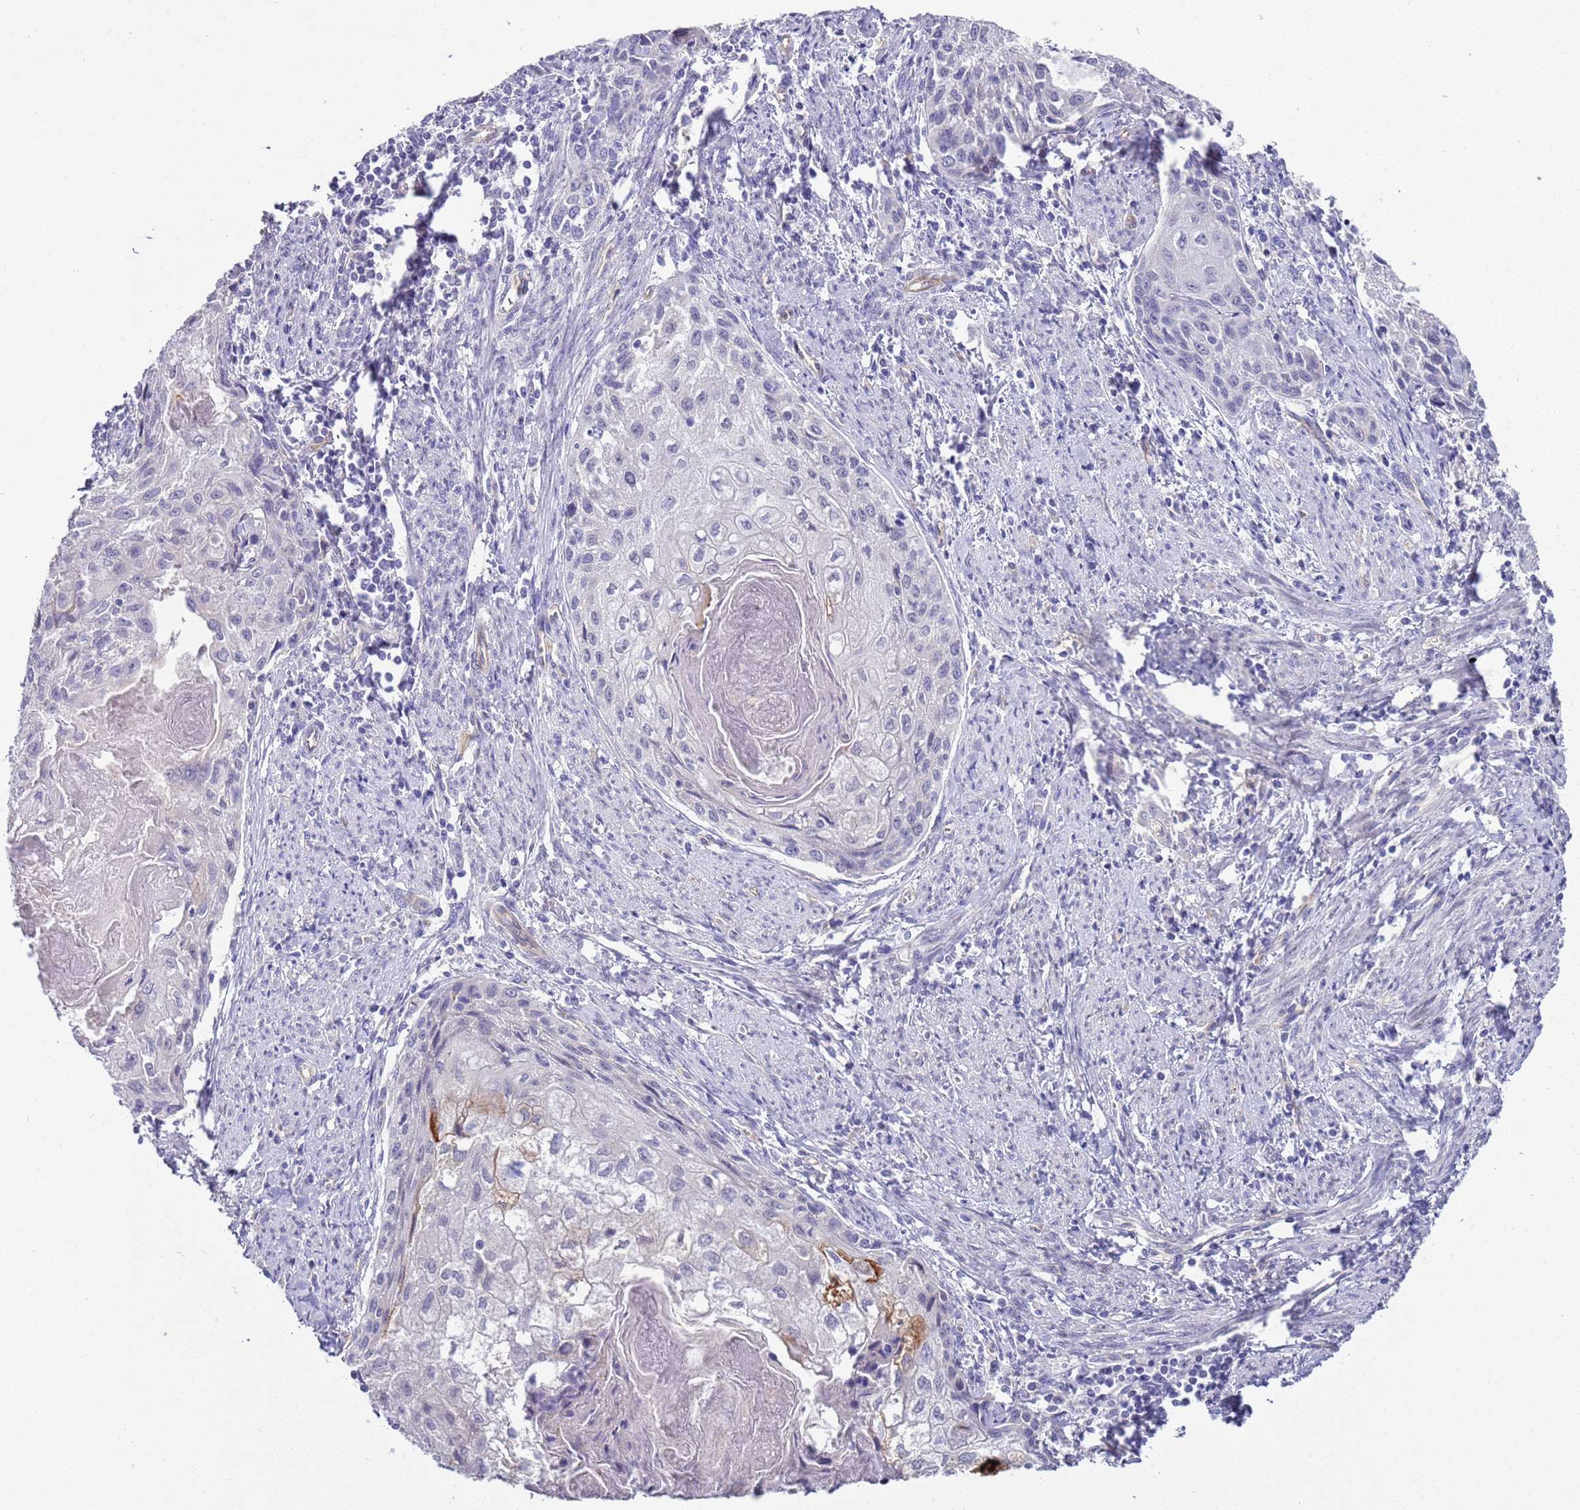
{"staining": {"intensity": "strong", "quantity": "<25%", "location": "cytoplasmic/membranous"}, "tissue": "cervical cancer", "cell_type": "Tumor cells", "image_type": "cancer", "snomed": [{"axis": "morphology", "description": "Squamous cell carcinoma, NOS"}, {"axis": "topography", "description": "Cervix"}], "caption": "Cervical cancer stained for a protein (brown) demonstrates strong cytoplasmic/membranous positive positivity in about <25% of tumor cells.", "gene": "BRMS1L", "patient": {"sex": "female", "age": 67}}